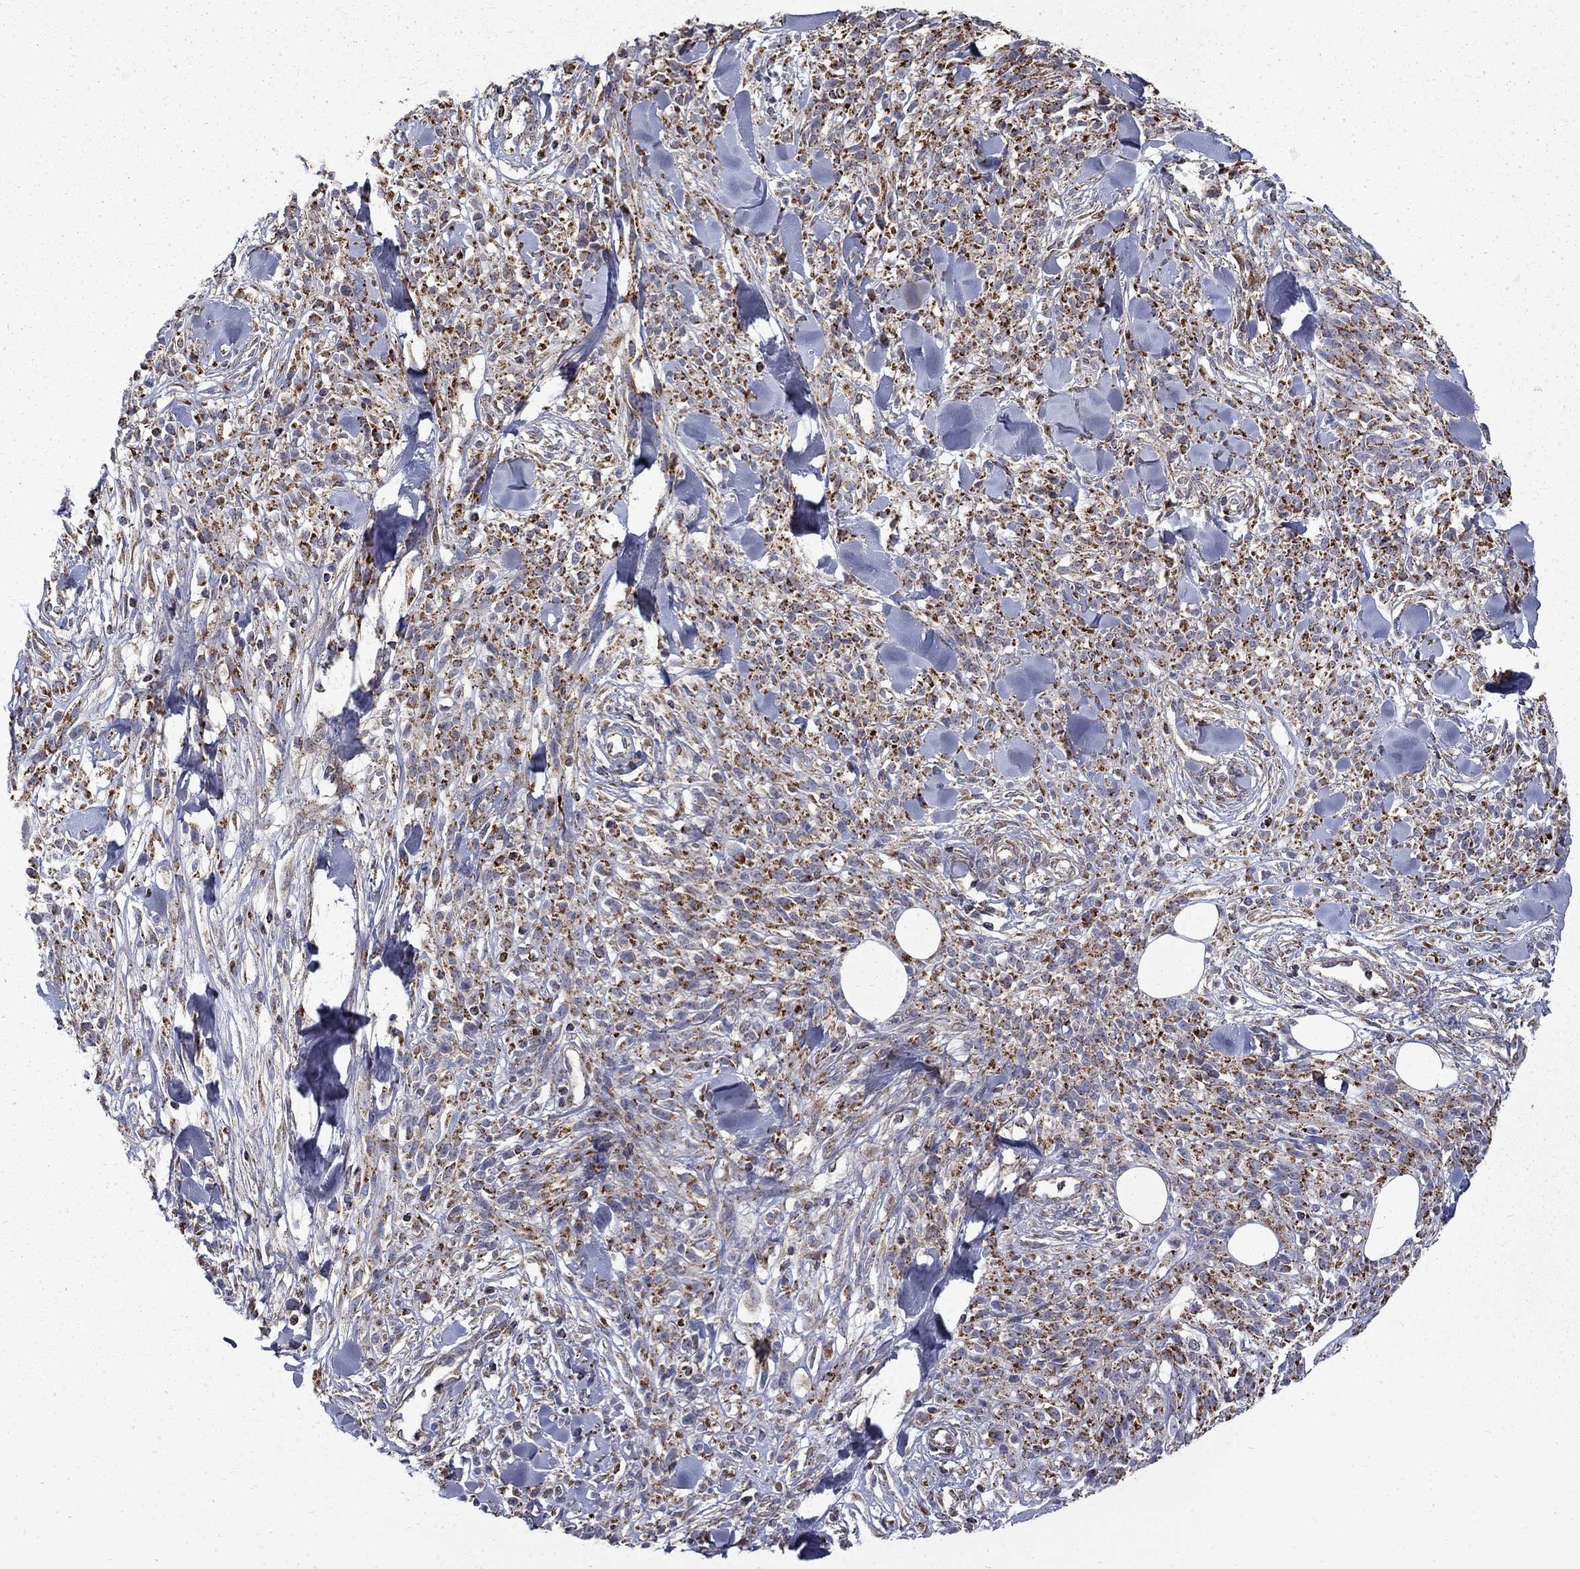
{"staining": {"intensity": "strong", "quantity": ">75%", "location": "cytoplasmic/membranous"}, "tissue": "melanoma", "cell_type": "Tumor cells", "image_type": "cancer", "snomed": [{"axis": "morphology", "description": "Malignant melanoma, NOS"}, {"axis": "topography", "description": "Skin"}, {"axis": "topography", "description": "Skin of trunk"}], "caption": "A photomicrograph of human malignant melanoma stained for a protein exhibits strong cytoplasmic/membranous brown staining in tumor cells.", "gene": "PCBP3", "patient": {"sex": "male", "age": 74}}